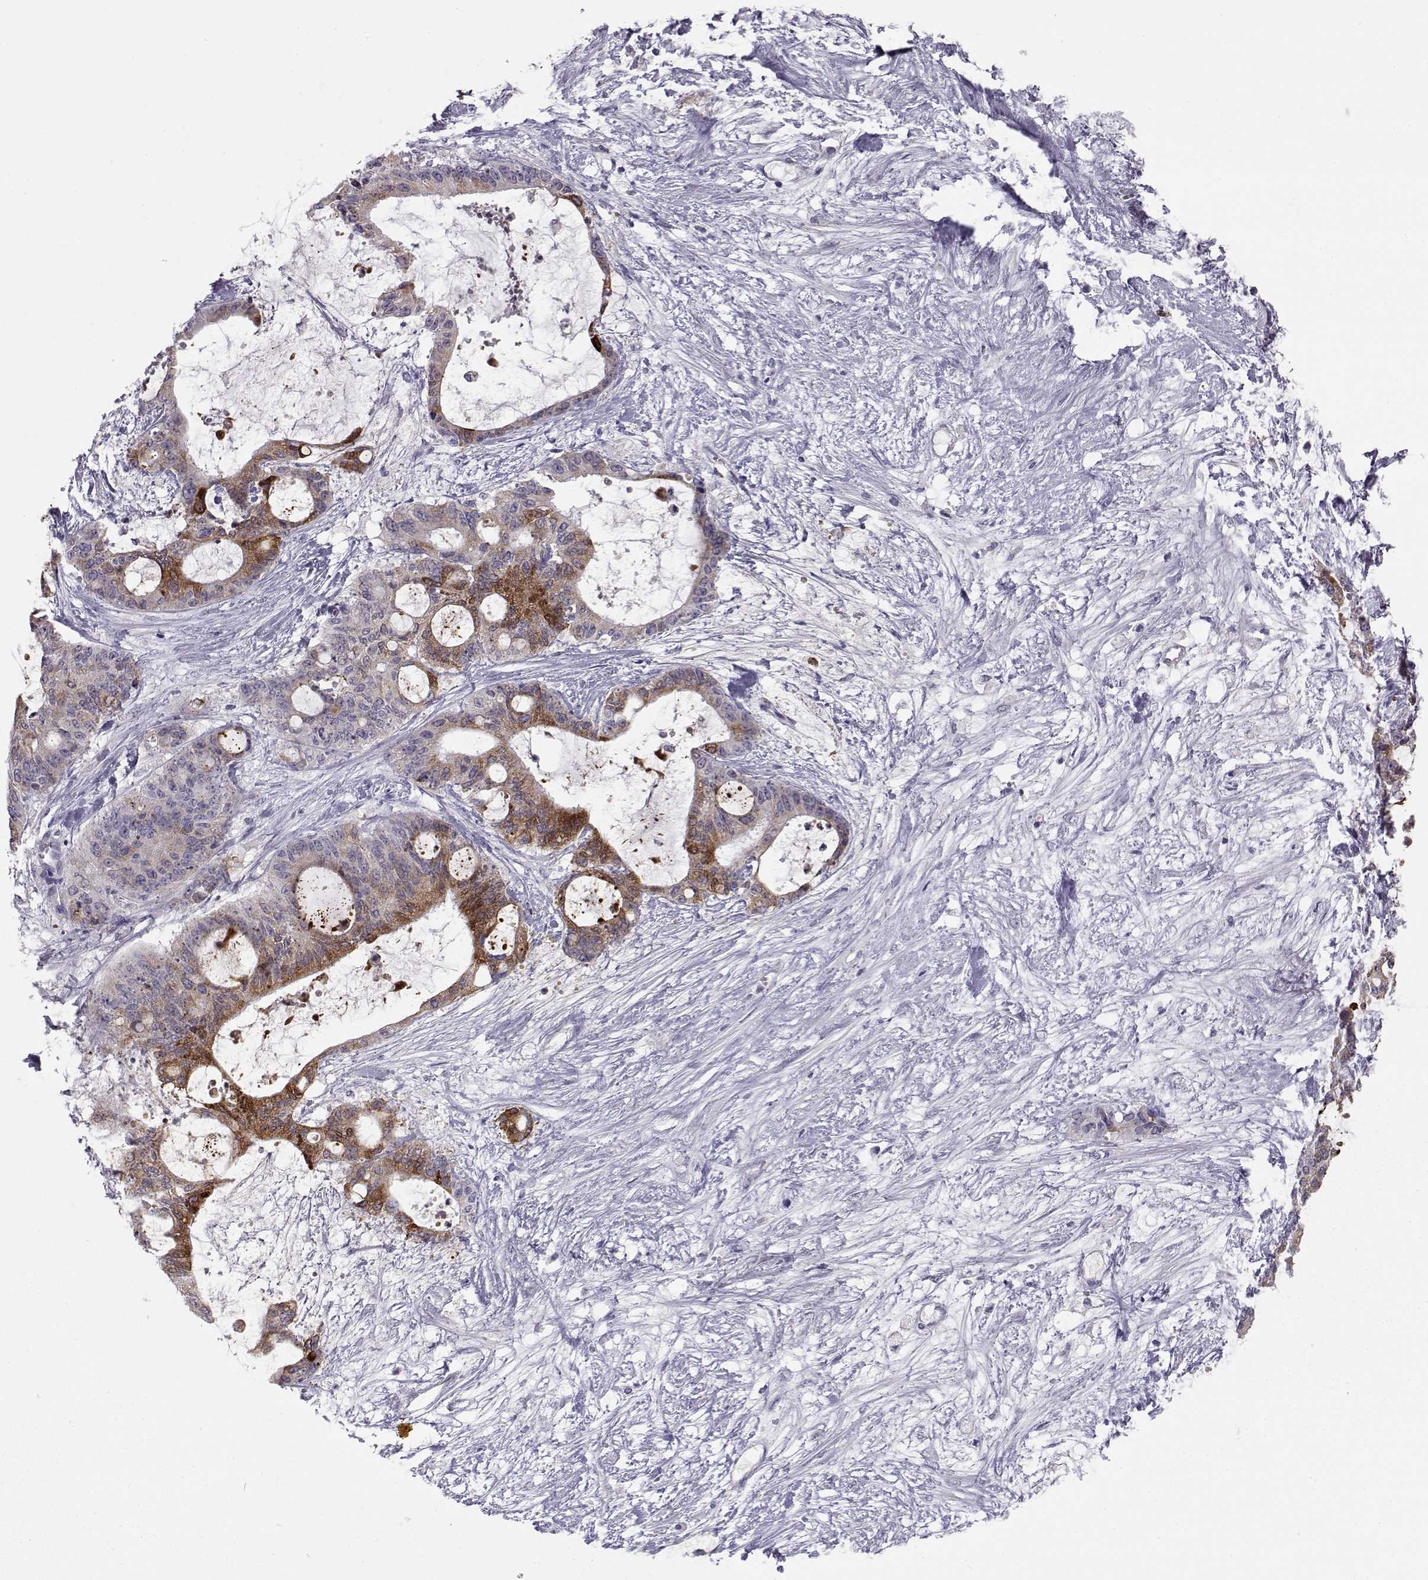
{"staining": {"intensity": "strong", "quantity": "<25%", "location": "cytoplasmic/membranous"}, "tissue": "liver cancer", "cell_type": "Tumor cells", "image_type": "cancer", "snomed": [{"axis": "morphology", "description": "Normal tissue, NOS"}, {"axis": "morphology", "description": "Cholangiocarcinoma"}, {"axis": "topography", "description": "Liver"}, {"axis": "topography", "description": "Peripheral nerve tissue"}], "caption": "Brown immunohistochemical staining in human liver cancer displays strong cytoplasmic/membranous staining in approximately <25% of tumor cells.", "gene": "LAMB3", "patient": {"sex": "female", "age": 73}}